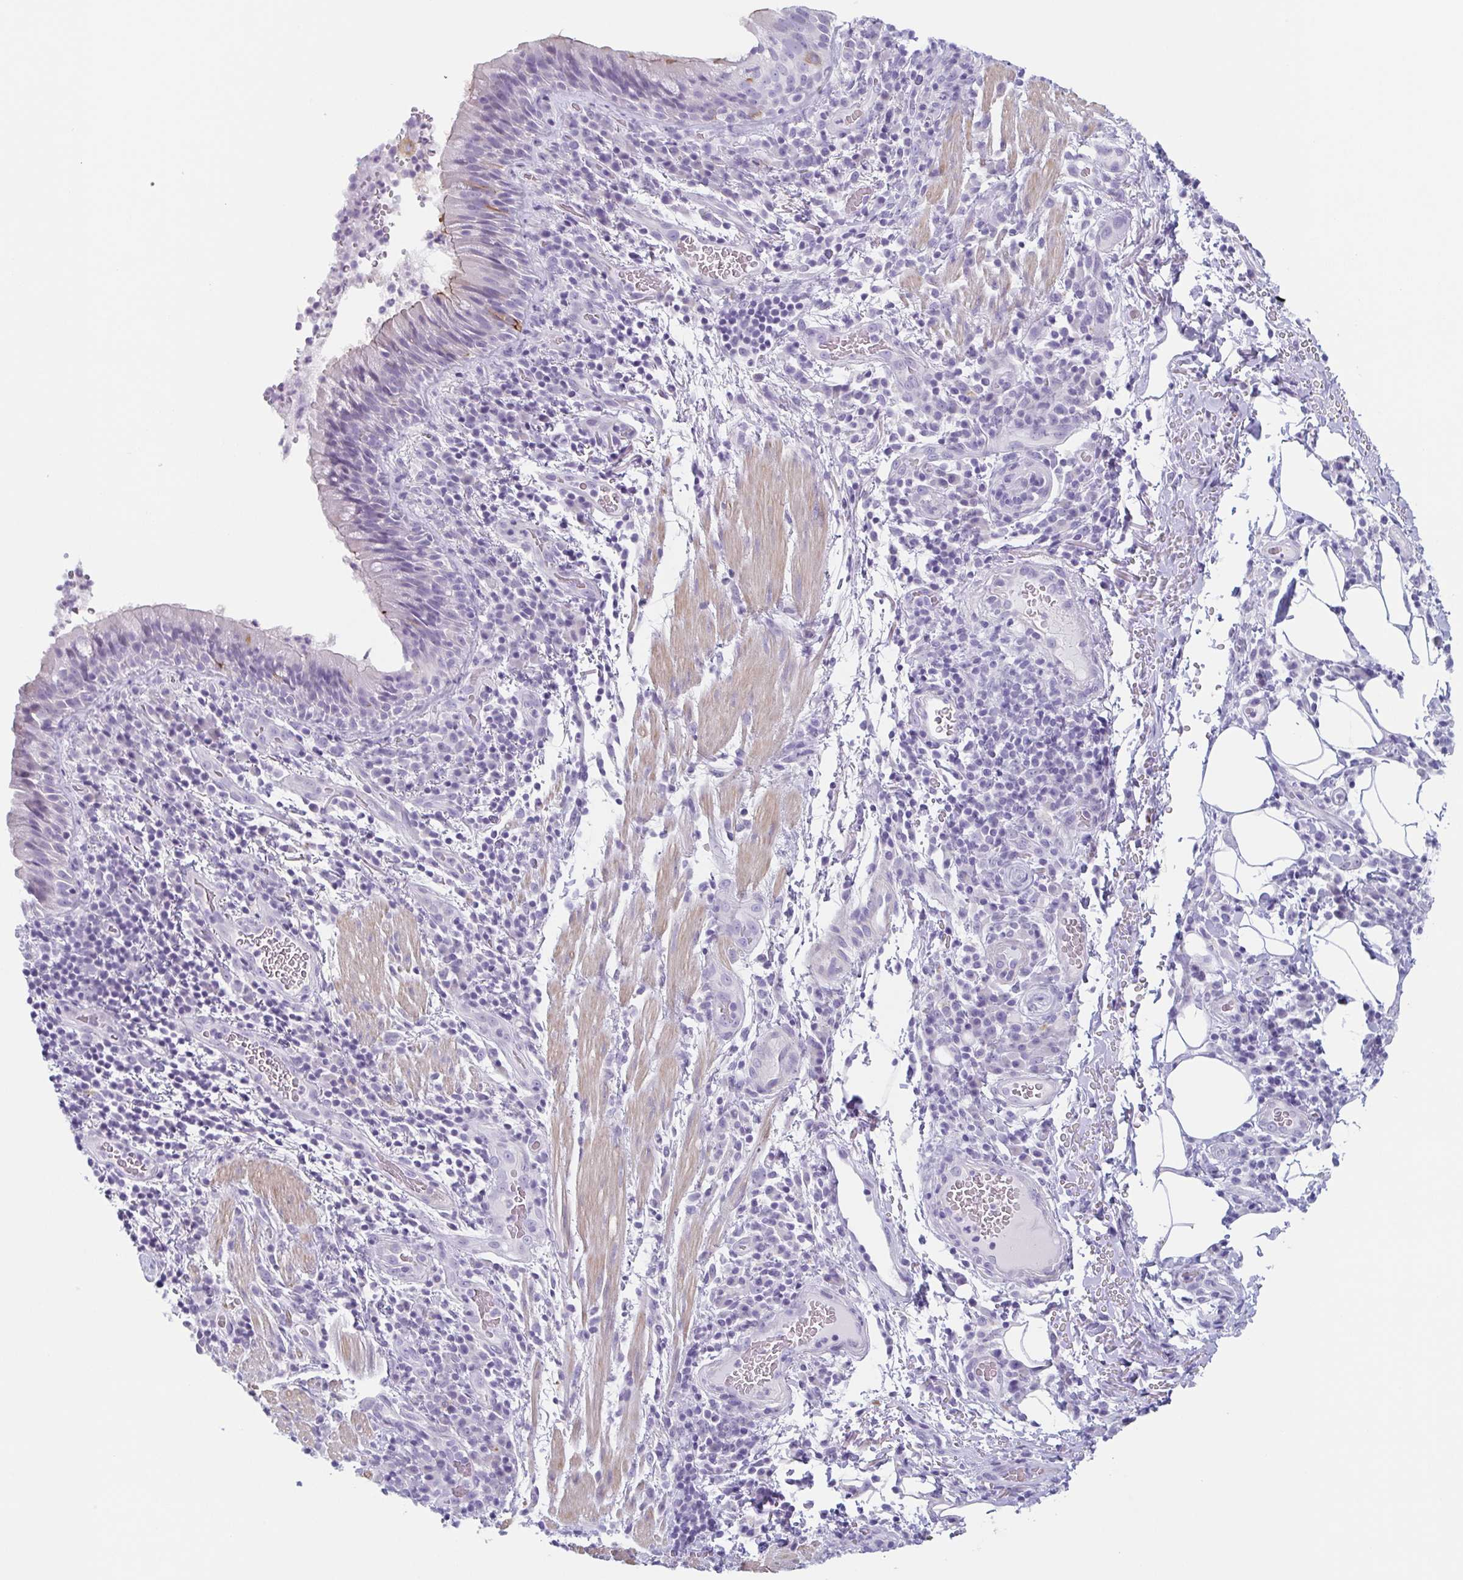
{"staining": {"intensity": "negative", "quantity": "none", "location": "none"}, "tissue": "bronchus", "cell_type": "Respiratory epithelial cells", "image_type": "normal", "snomed": [{"axis": "morphology", "description": "Normal tissue, NOS"}, {"axis": "topography", "description": "Lymph node"}, {"axis": "topography", "description": "Bronchus"}], "caption": "This is a histopathology image of immunohistochemistry (IHC) staining of benign bronchus, which shows no staining in respiratory epithelial cells.", "gene": "TAGLN3", "patient": {"sex": "male", "age": 56}}